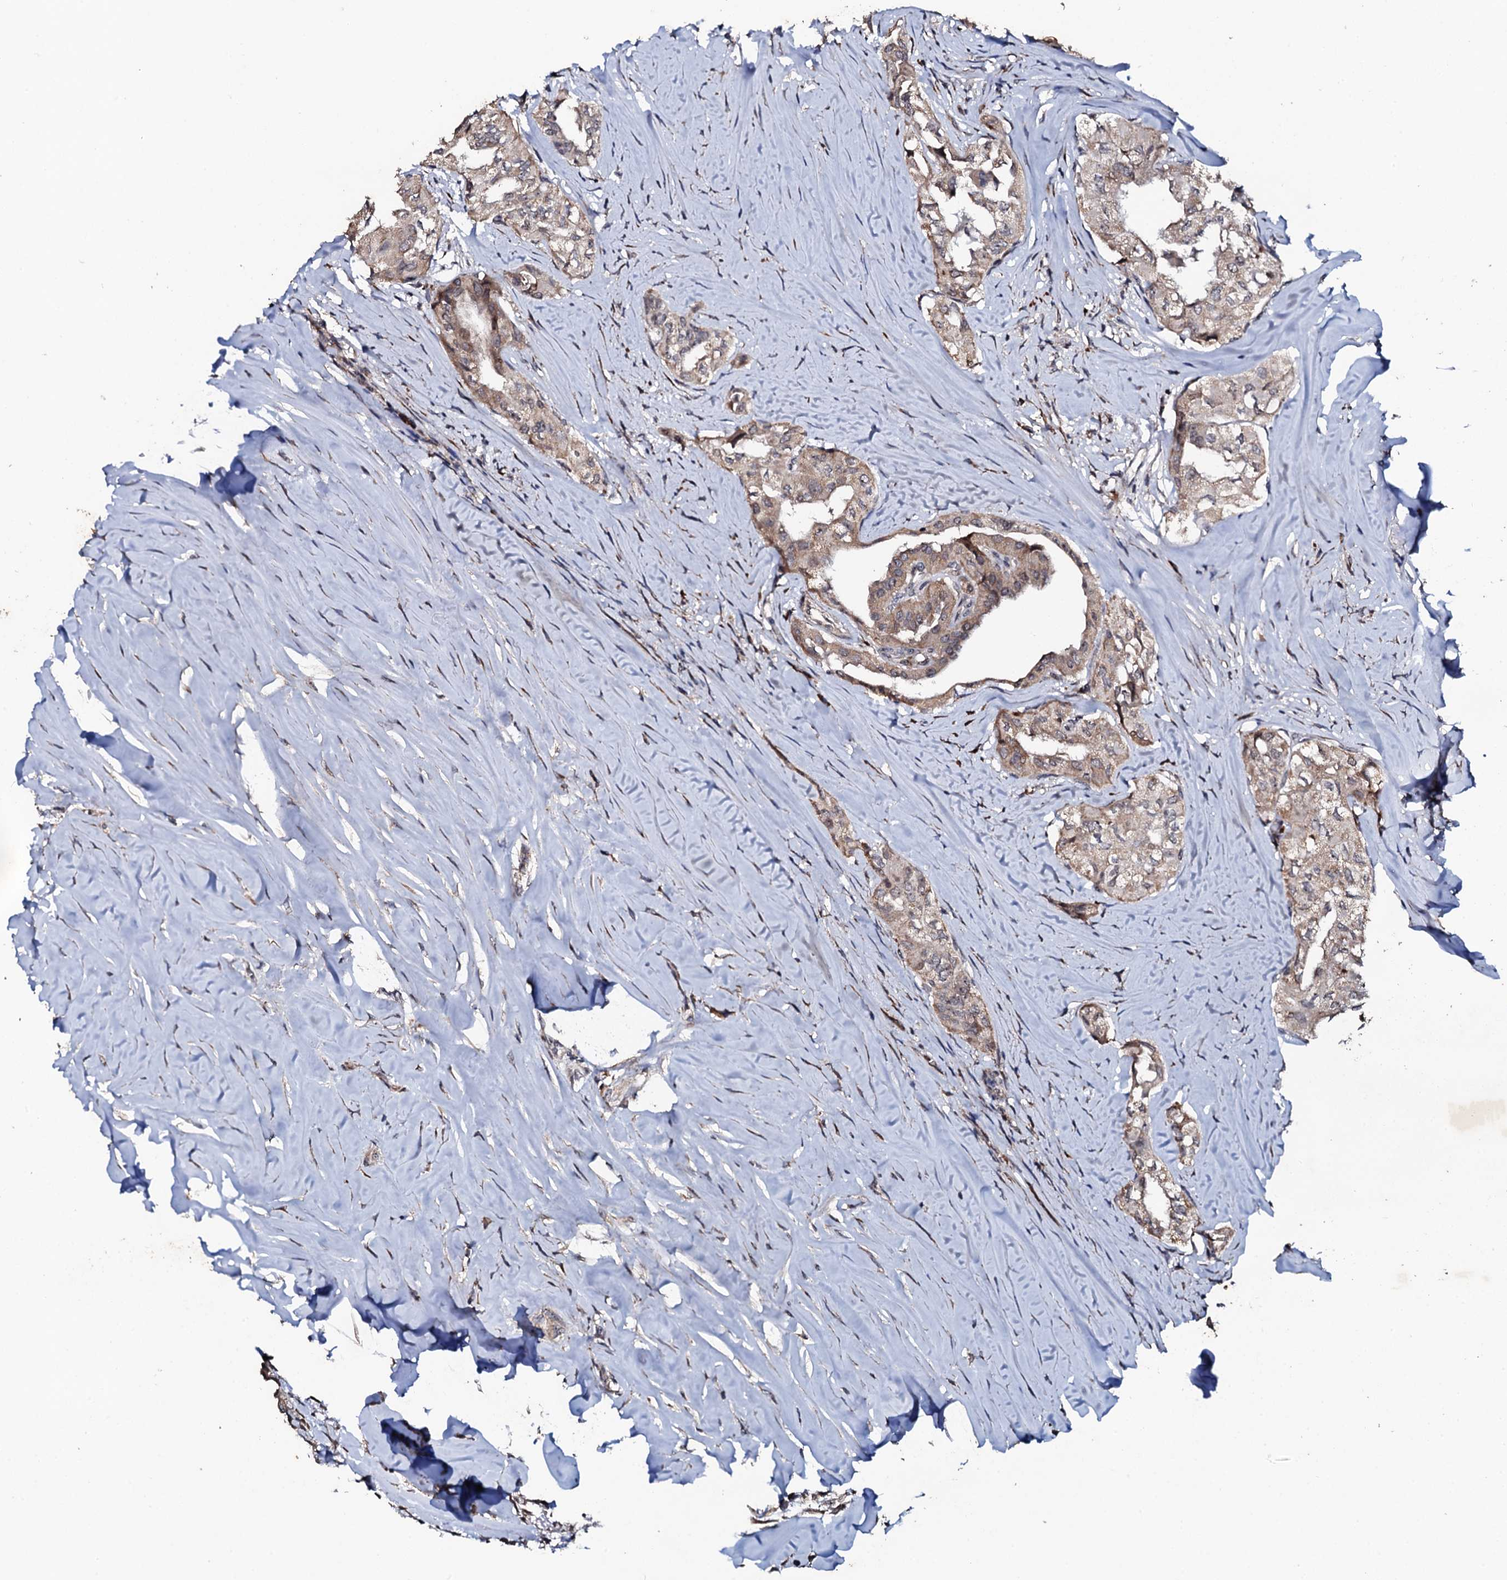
{"staining": {"intensity": "weak", "quantity": ">75%", "location": "cytoplasmic/membranous"}, "tissue": "thyroid cancer", "cell_type": "Tumor cells", "image_type": "cancer", "snomed": [{"axis": "morphology", "description": "Papillary adenocarcinoma, NOS"}, {"axis": "topography", "description": "Thyroid gland"}], "caption": "Immunohistochemistry (IHC) of thyroid papillary adenocarcinoma exhibits low levels of weak cytoplasmic/membranous positivity in about >75% of tumor cells.", "gene": "FAM111A", "patient": {"sex": "female", "age": 59}}